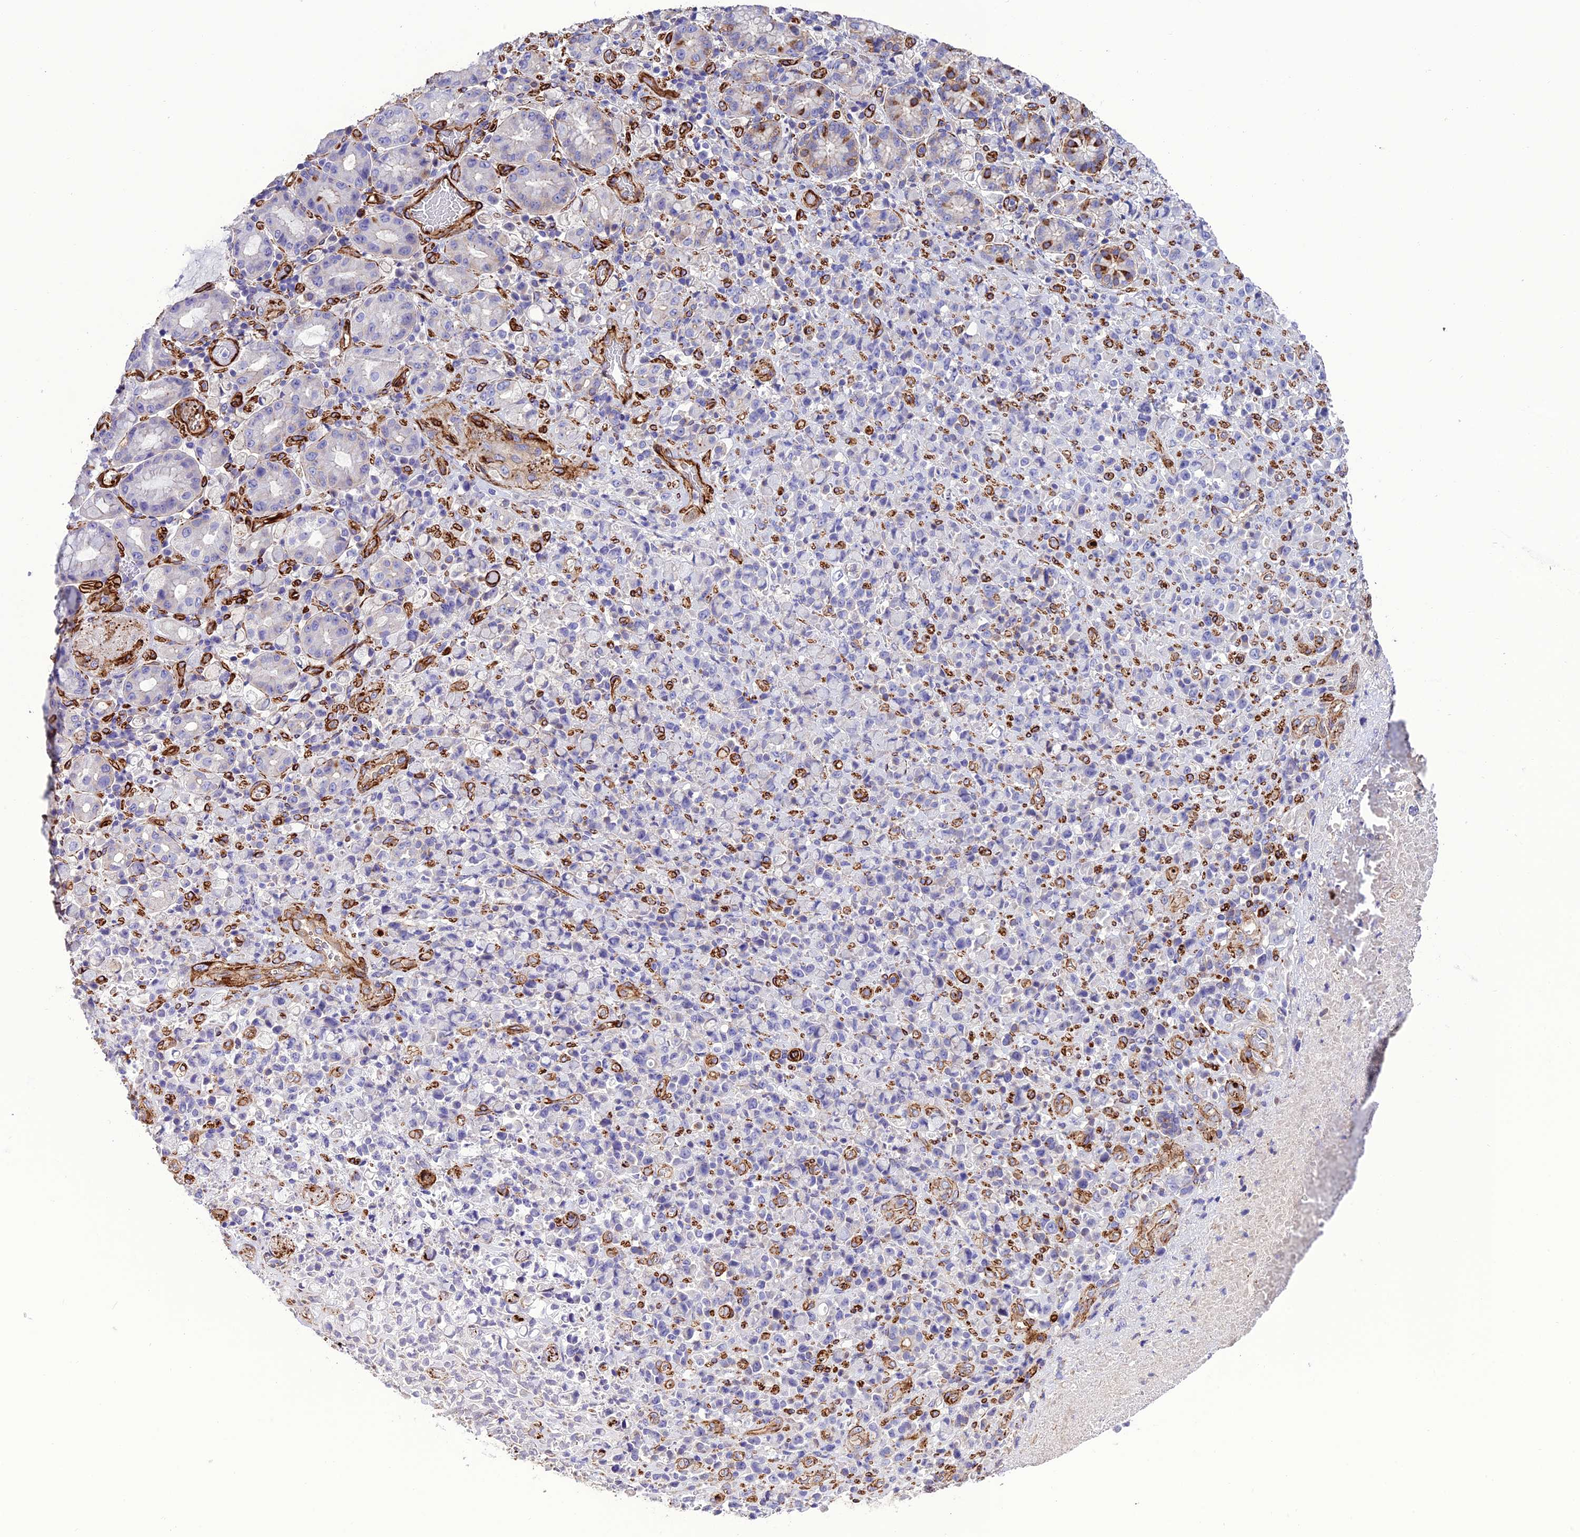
{"staining": {"intensity": "negative", "quantity": "none", "location": "none"}, "tissue": "stomach cancer", "cell_type": "Tumor cells", "image_type": "cancer", "snomed": [{"axis": "morphology", "description": "Normal tissue, NOS"}, {"axis": "morphology", "description": "Adenocarcinoma, NOS"}, {"axis": "topography", "description": "Stomach"}], "caption": "Tumor cells show no significant protein staining in adenocarcinoma (stomach).", "gene": "REX1BD", "patient": {"sex": "female", "age": 79}}